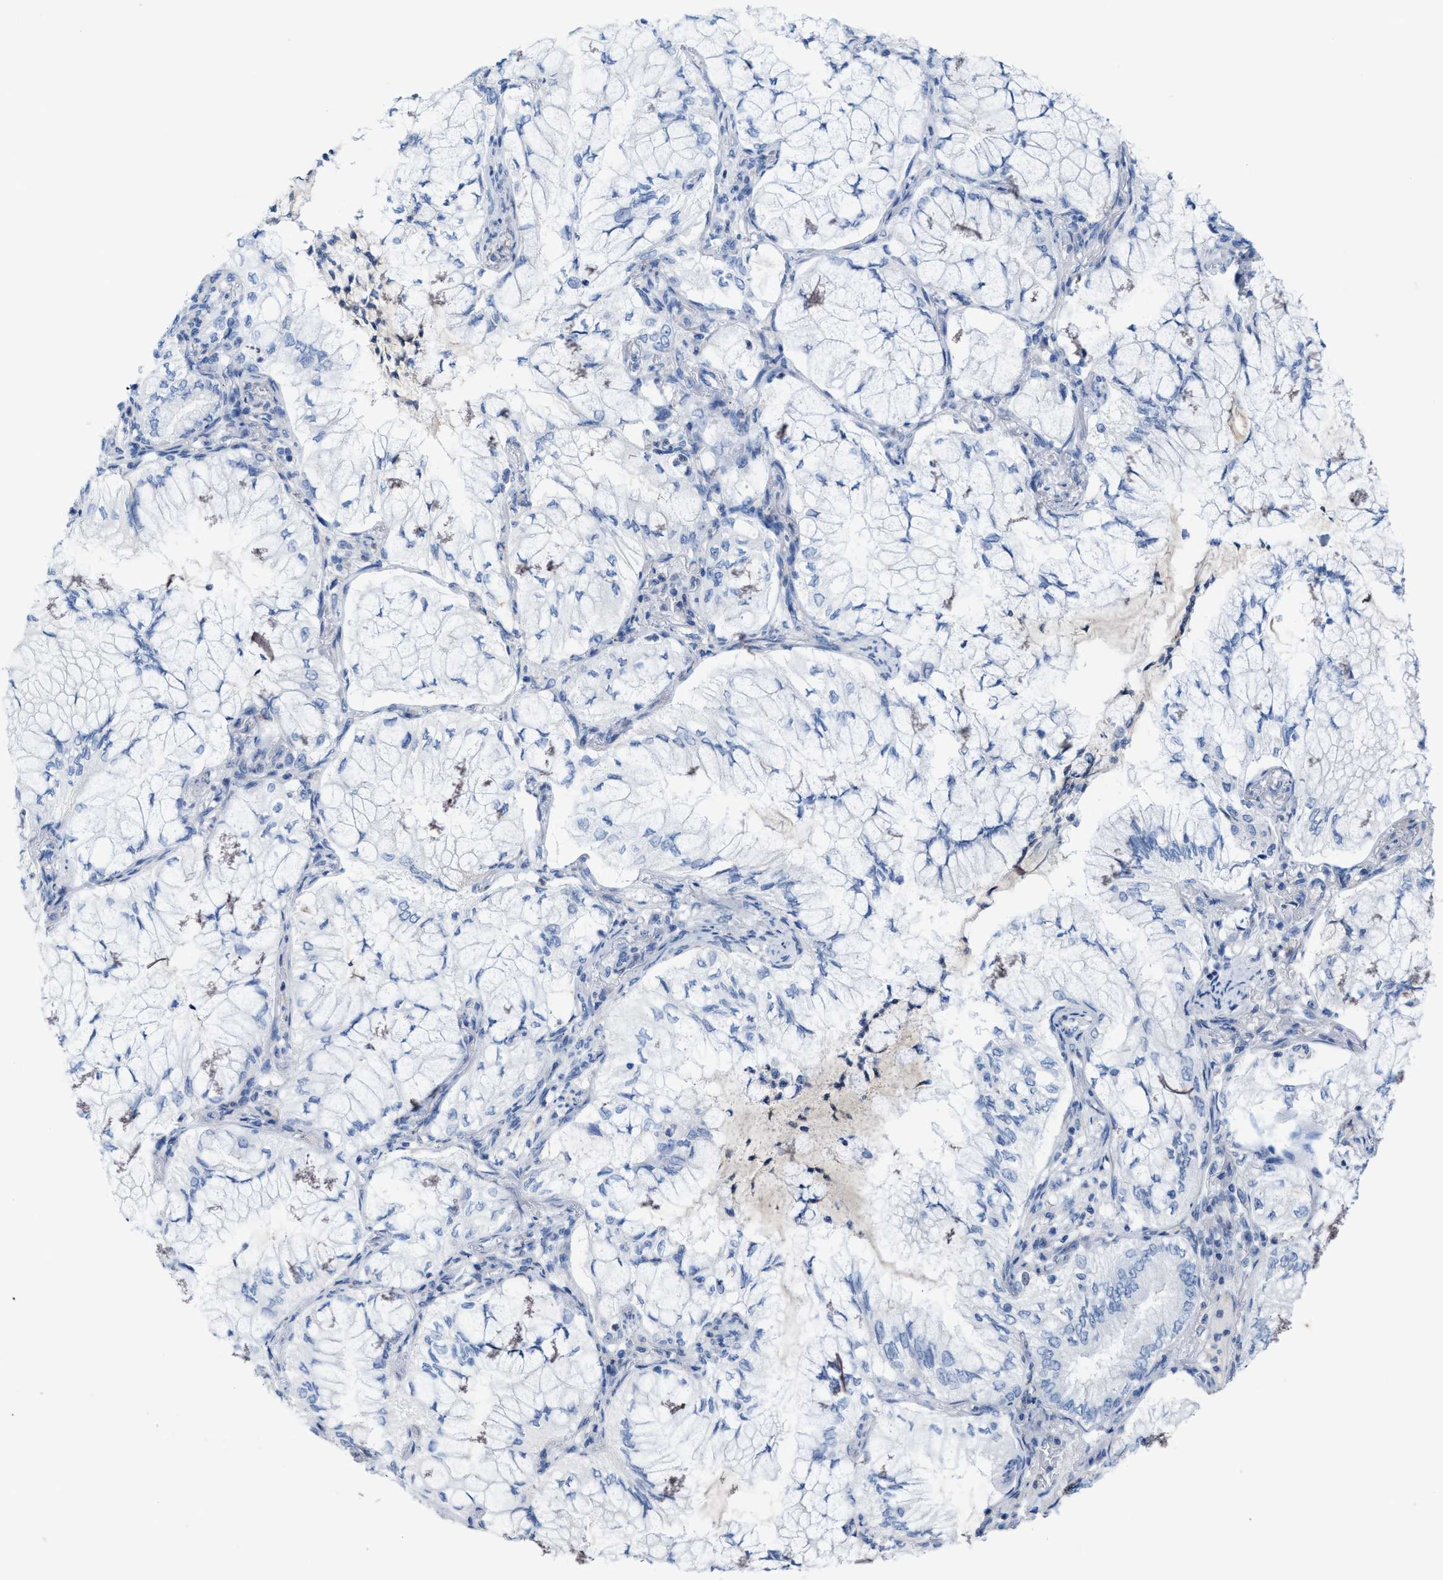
{"staining": {"intensity": "negative", "quantity": "none", "location": "none"}, "tissue": "lung cancer", "cell_type": "Tumor cells", "image_type": "cancer", "snomed": [{"axis": "morphology", "description": "Adenocarcinoma, NOS"}, {"axis": "topography", "description": "Lung"}], "caption": "A histopathology image of human adenocarcinoma (lung) is negative for staining in tumor cells.", "gene": "CPA2", "patient": {"sex": "female", "age": 70}}